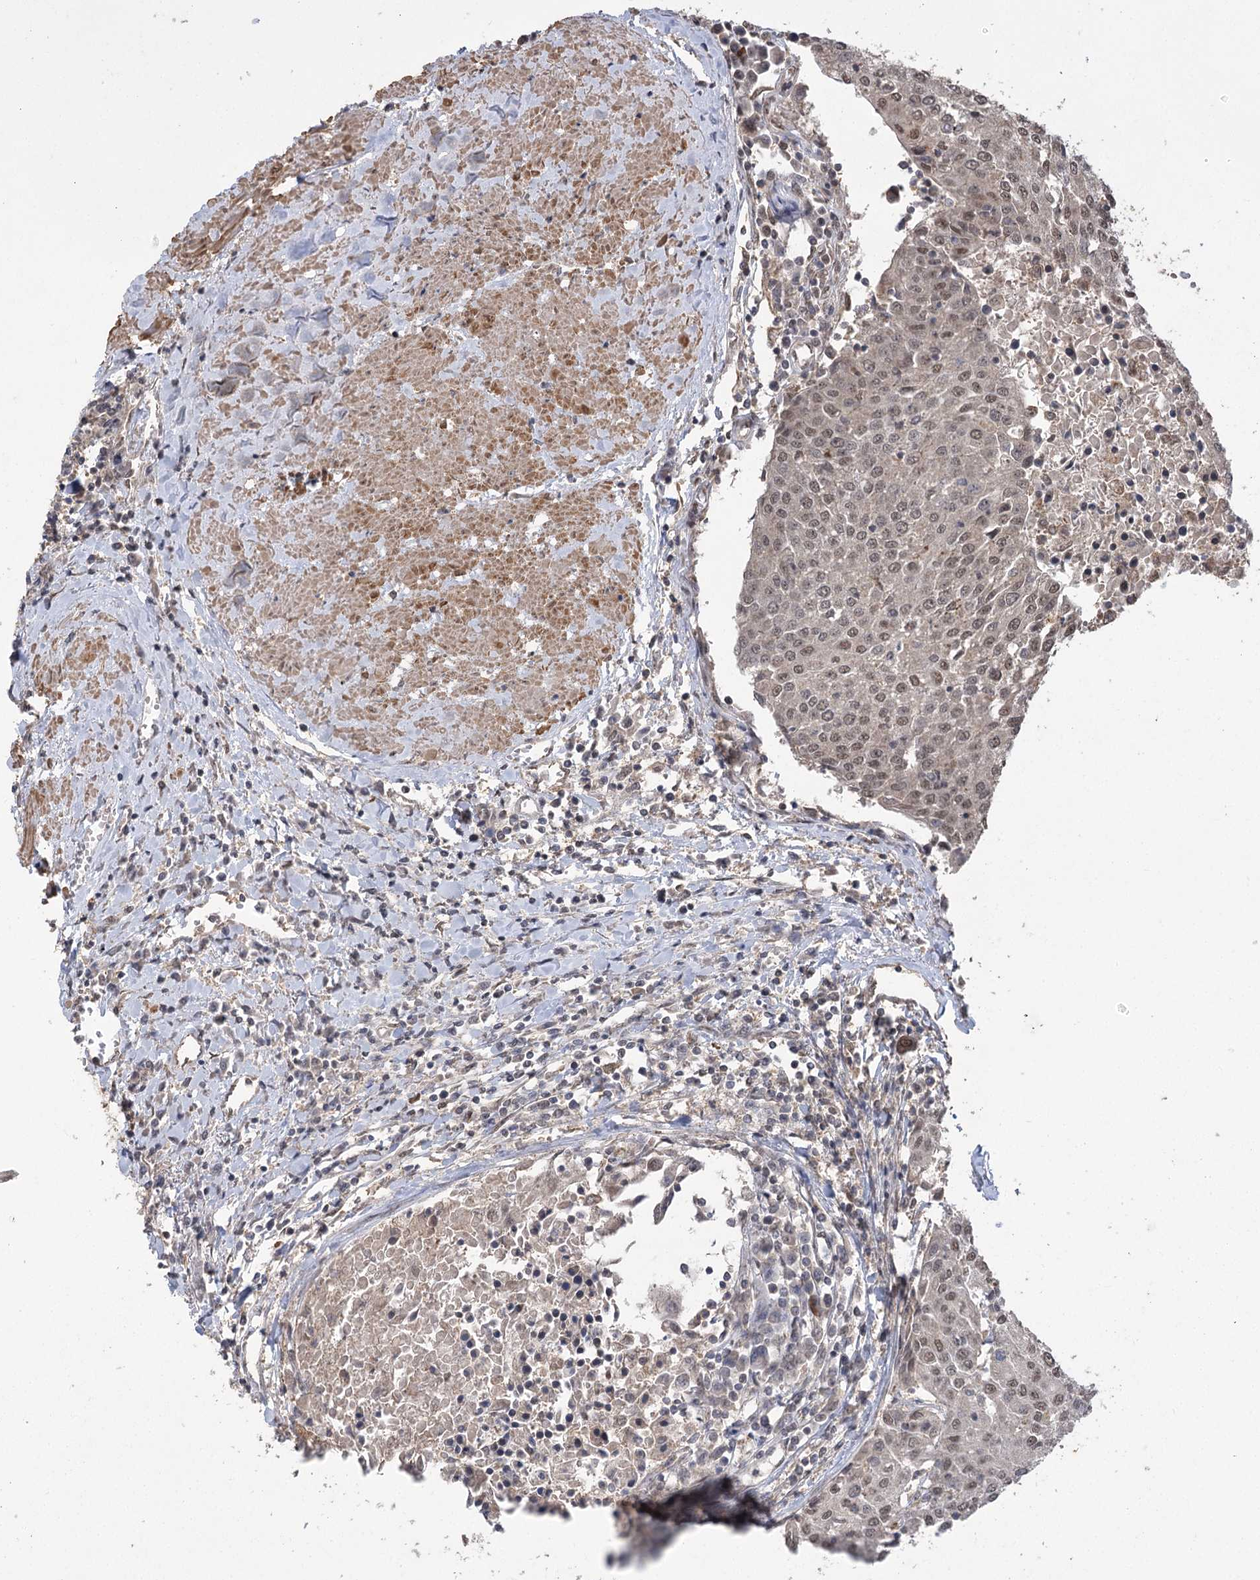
{"staining": {"intensity": "moderate", "quantity": ">75%", "location": "nuclear"}, "tissue": "urothelial cancer", "cell_type": "Tumor cells", "image_type": "cancer", "snomed": [{"axis": "morphology", "description": "Urothelial carcinoma, High grade"}, {"axis": "topography", "description": "Urinary bladder"}], "caption": "This histopathology image reveals immunohistochemistry staining of urothelial cancer, with medium moderate nuclear positivity in approximately >75% of tumor cells.", "gene": "TENM2", "patient": {"sex": "female", "age": 85}}